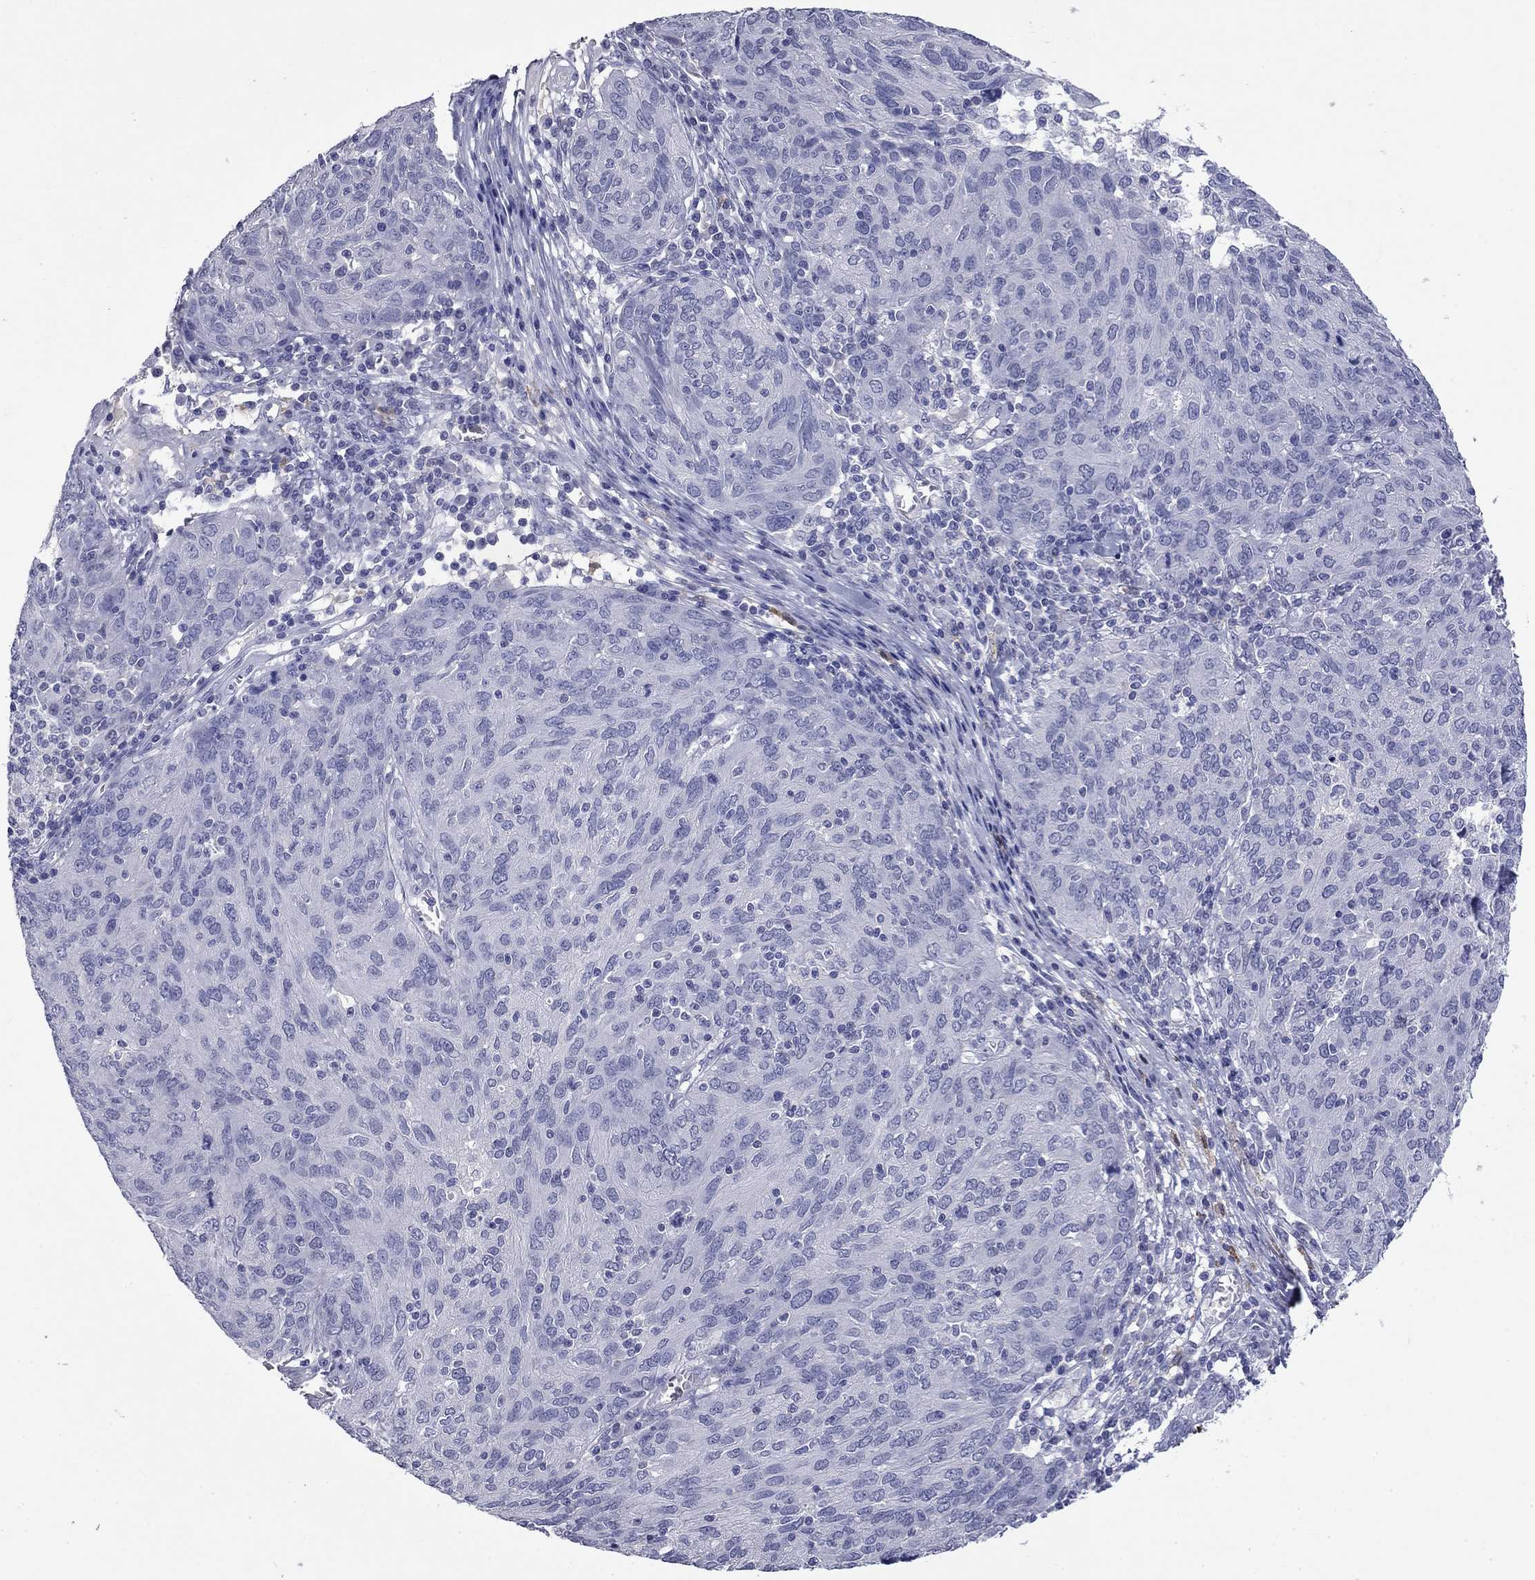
{"staining": {"intensity": "negative", "quantity": "none", "location": "none"}, "tissue": "ovarian cancer", "cell_type": "Tumor cells", "image_type": "cancer", "snomed": [{"axis": "morphology", "description": "Carcinoma, endometroid"}, {"axis": "topography", "description": "Ovary"}], "caption": "Immunohistochemistry image of neoplastic tissue: ovarian endometroid carcinoma stained with DAB exhibits no significant protein positivity in tumor cells.", "gene": "CFAP119", "patient": {"sex": "female", "age": 50}}